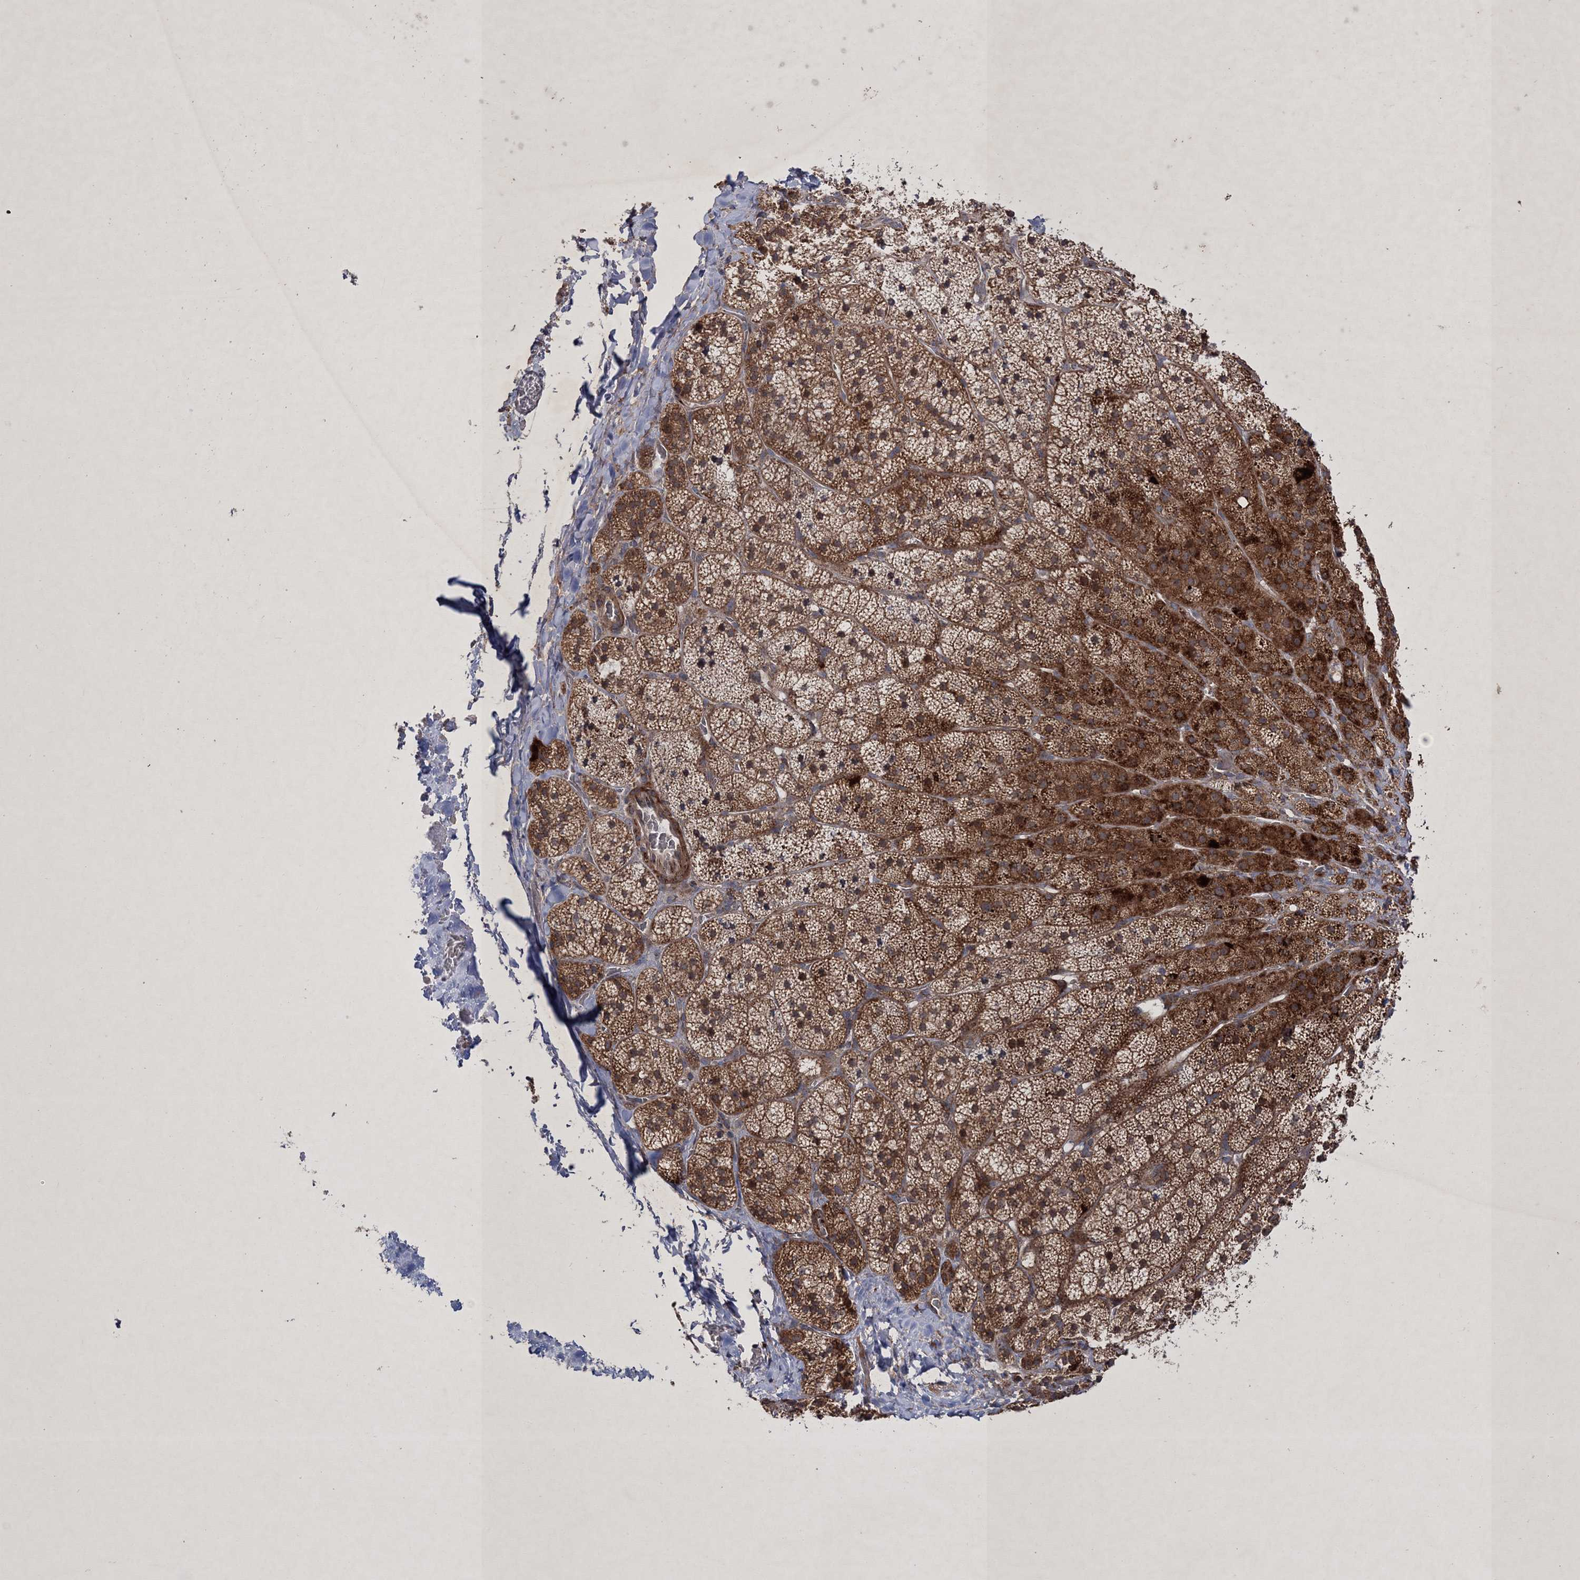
{"staining": {"intensity": "strong", "quantity": ">75%", "location": "cytoplasmic/membranous"}, "tissue": "adrenal gland", "cell_type": "Glandular cells", "image_type": "normal", "snomed": [{"axis": "morphology", "description": "Normal tissue, NOS"}, {"axis": "topography", "description": "Adrenal gland"}], "caption": "An immunohistochemistry micrograph of benign tissue is shown. Protein staining in brown shows strong cytoplasmic/membranous positivity in adrenal gland within glandular cells.", "gene": "SCRN3", "patient": {"sex": "female", "age": 44}}